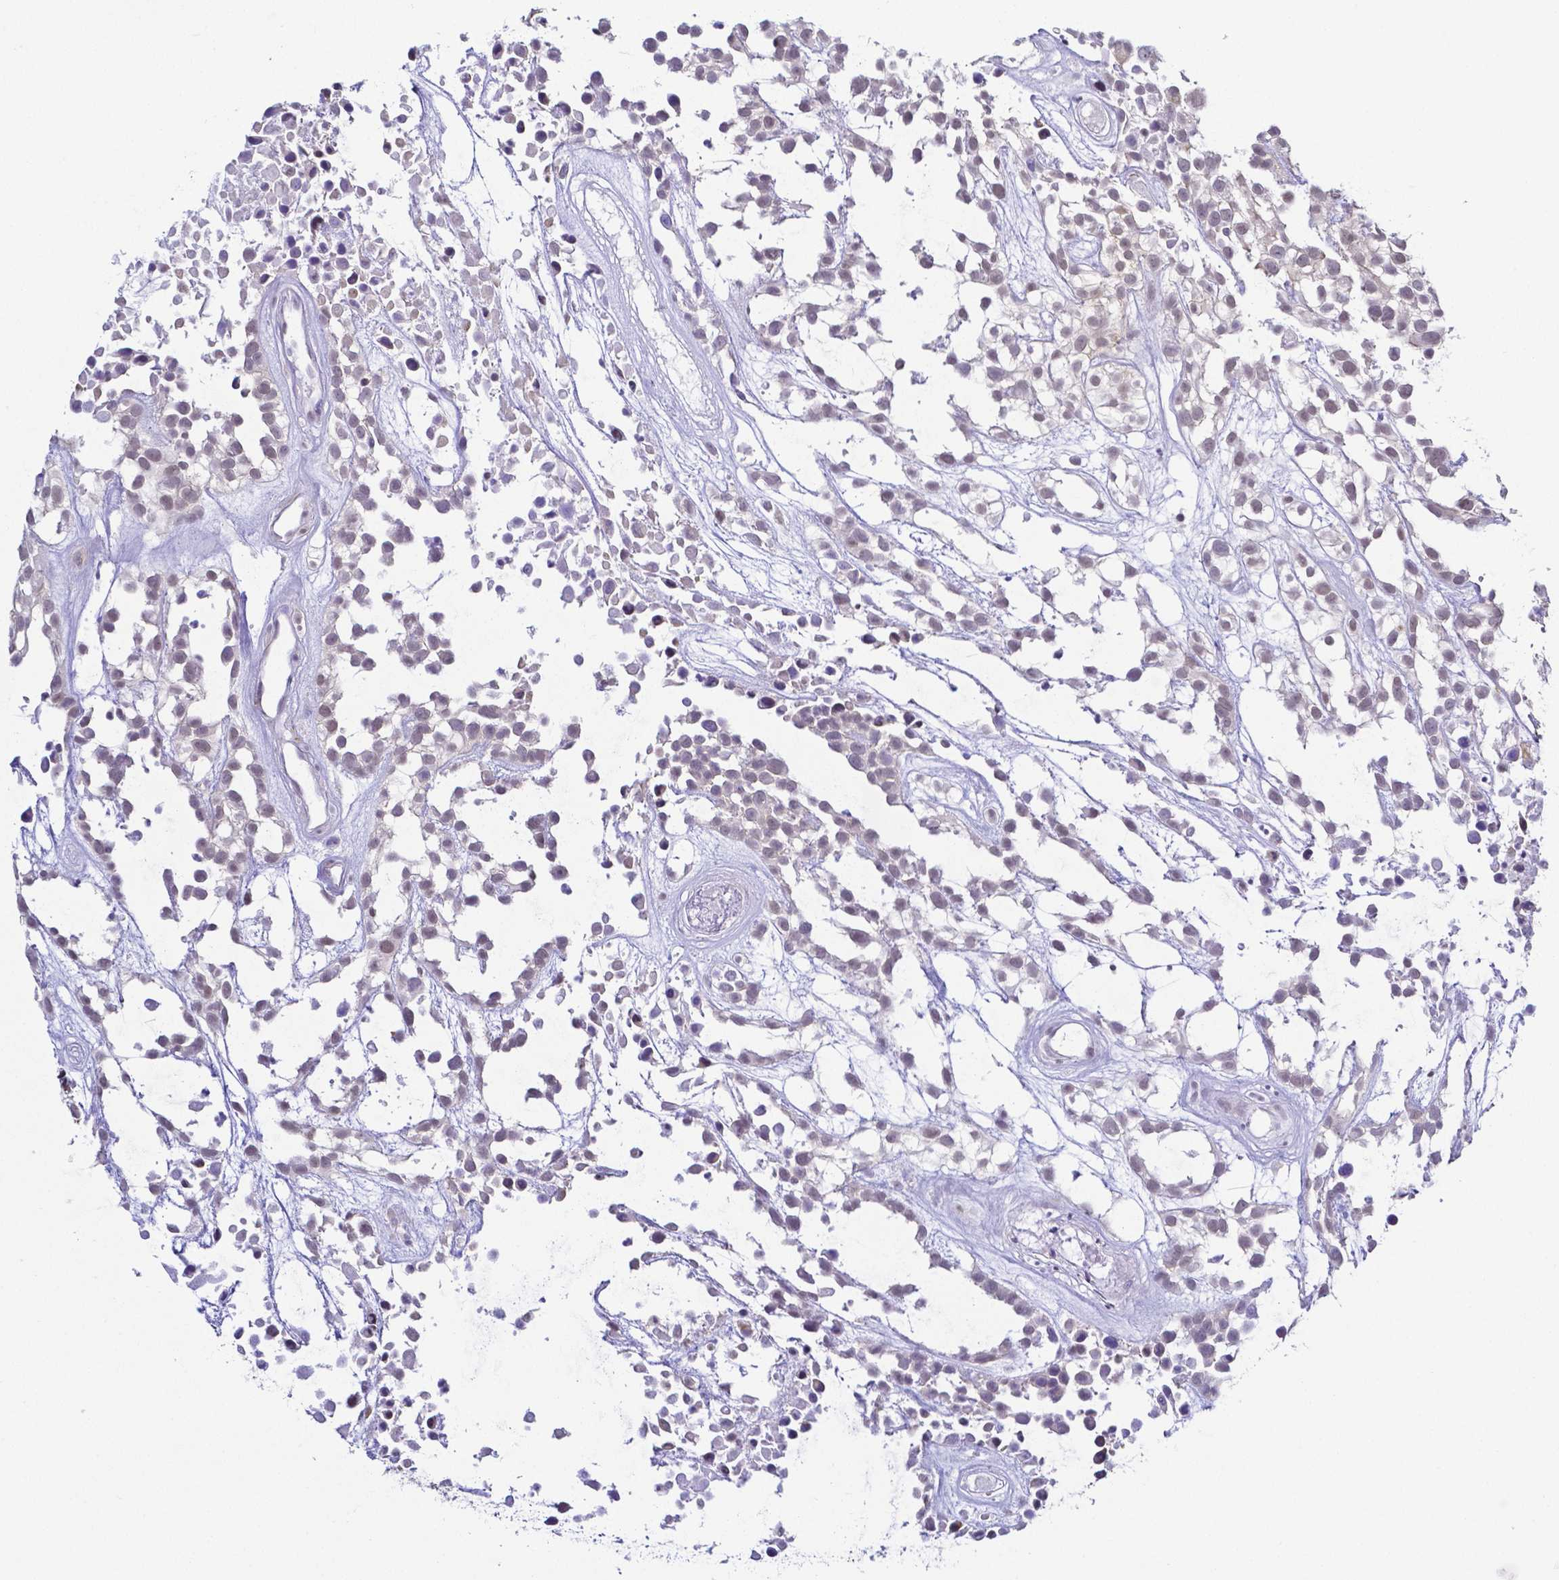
{"staining": {"intensity": "weak", "quantity": "25%-75%", "location": "cytoplasmic/membranous,nuclear"}, "tissue": "urothelial cancer", "cell_type": "Tumor cells", "image_type": "cancer", "snomed": [{"axis": "morphology", "description": "Urothelial carcinoma, High grade"}, {"axis": "topography", "description": "Urinary bladder"}], "caption": "IHC image of urothelial carcinoma (high-grade) stained for a protein (brown), which exhibits low levels of weak cytoplasmic/membranous and nuclear staining in approximately 25%-75% of tumor cells.", "gene": "FAM83G", "patient": {"sex": "male", "age": 56}}